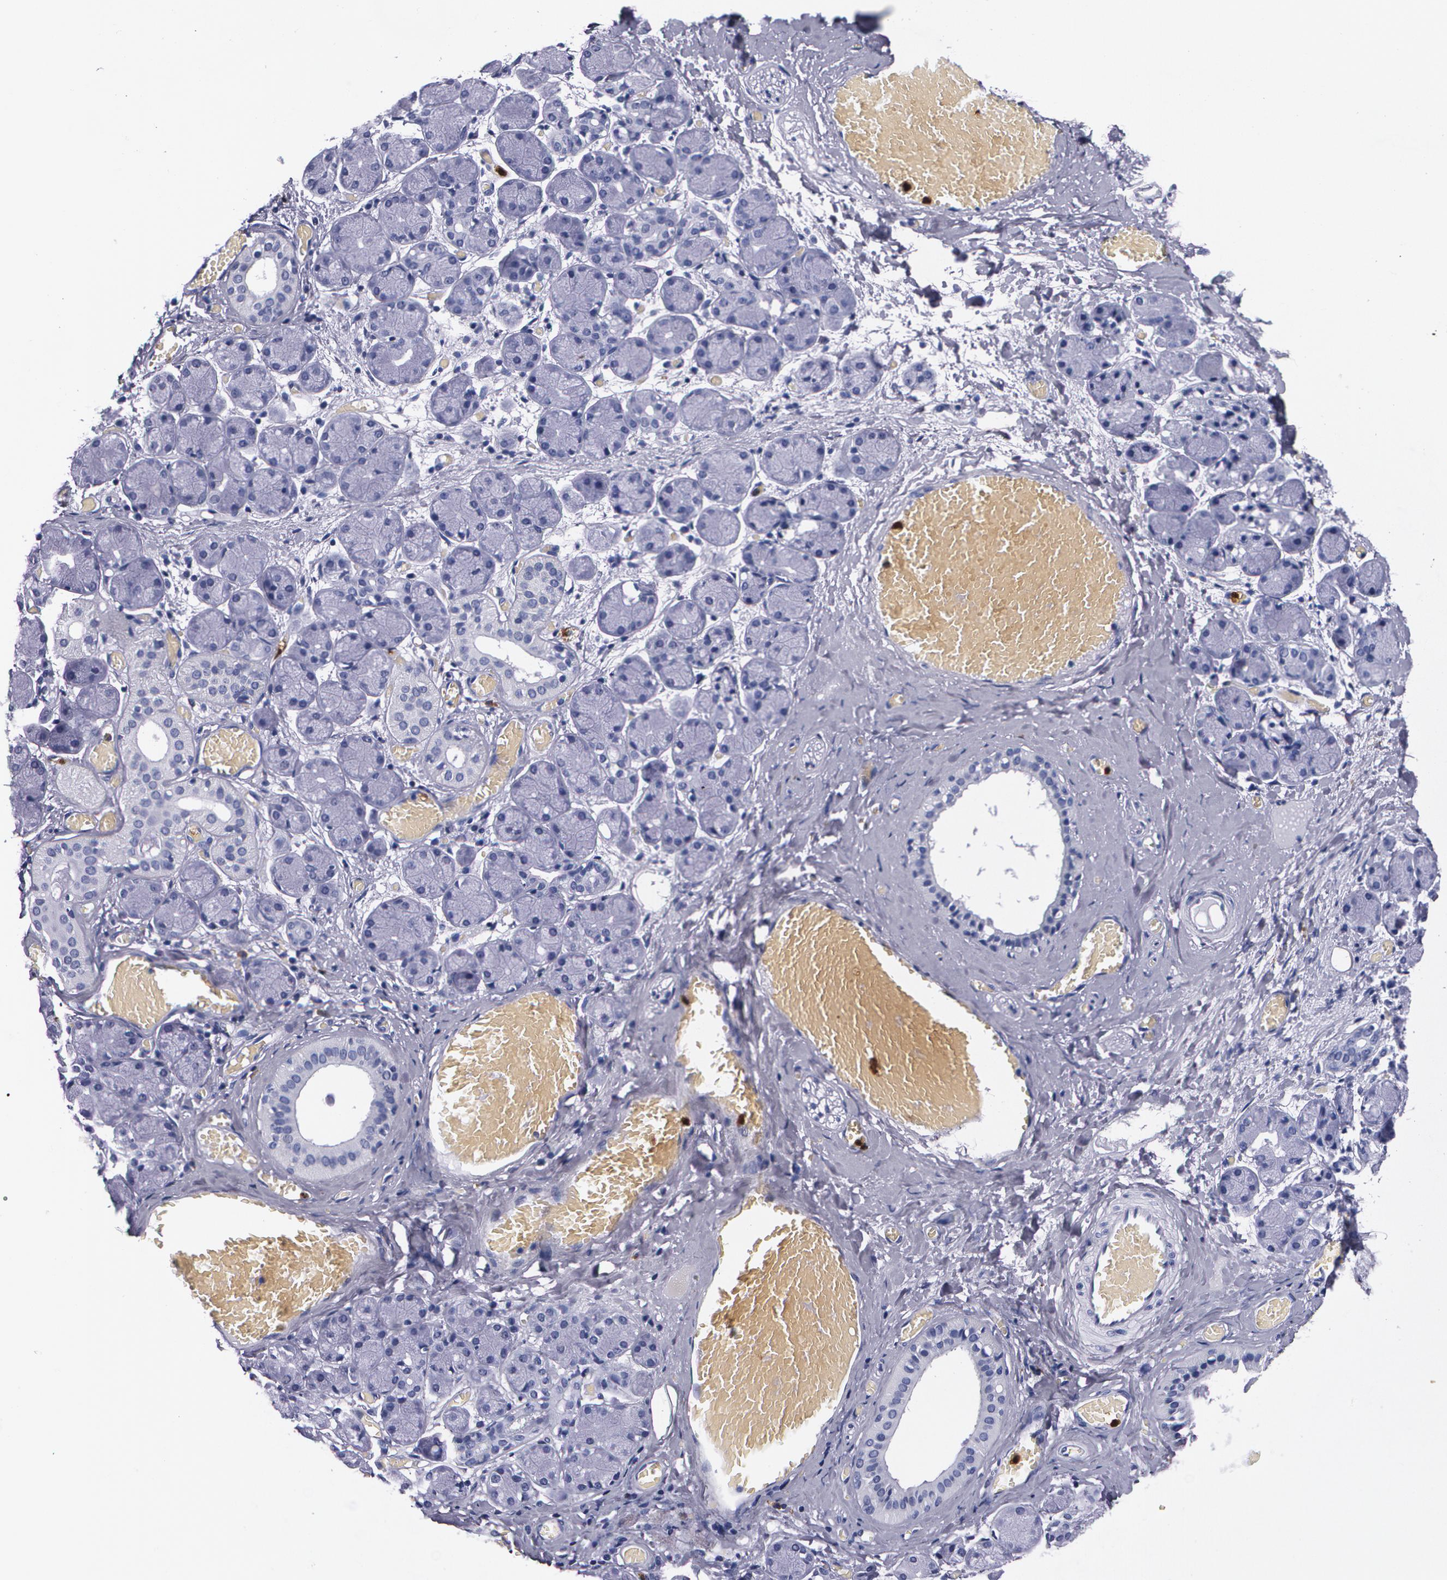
{"staining": {"intensity": "negative", "quantity": "none", "location": "none"}, "tissue": "salivary gland", "cell_type": "Glandular cells", "image_type": "normal", "snomed": [{"axis": "morphology", "description": "Normal tissue, NOS"}, {"axis": "topography", "description": "Salivary gland"}], "caption": "Glandular cells show no significant protein staining in normal salivary gland. (DAB immunohistochemistry visualized using brightfield microscopy, high magnification).", "gene": "S100A8", "patient": {"sex": "female", "age": 24}}